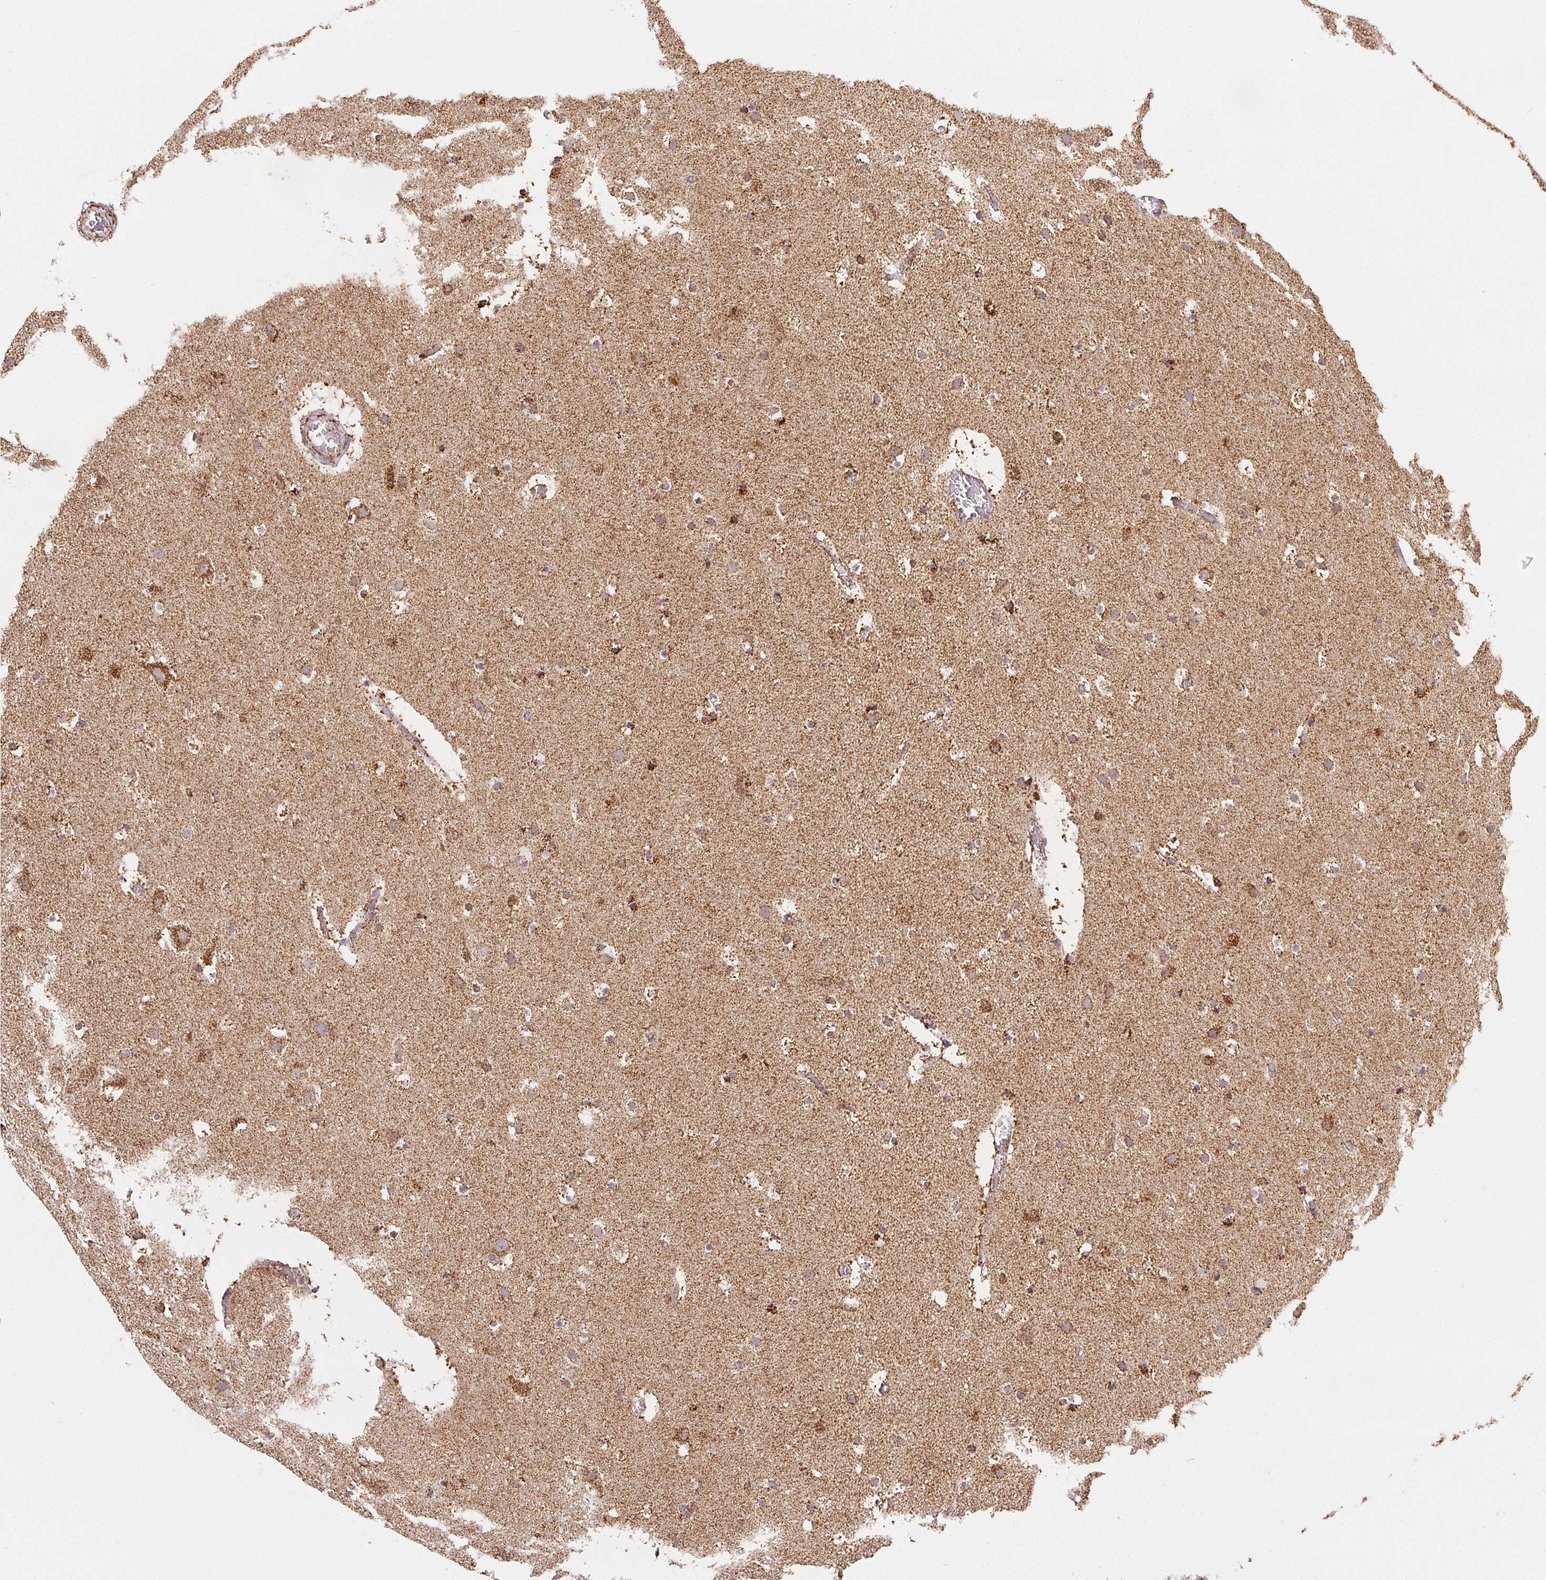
{"staining": {"intensity": "moderate", "quantity": "25%-75%", "location": "cytoplasmic/membranous"}, "tissue": "cerebral cortex", "cell_type": "Endothelial cells", "image_type": "normal", "snomed": [{"axis": "morphology", "description": "Normal tissue, NOS"}, {"axis": "topography", "description": "Cerebral cortex"}], "caption": "Immunohistochemistry of unremarkable human cerebral cortex reveals medium levels of moderate cytoplasmic/membranous positivity in about 25%-75% of endothelial cells.", "gene": "SDHB", "patient": {"sex": "female", "age": 42}}